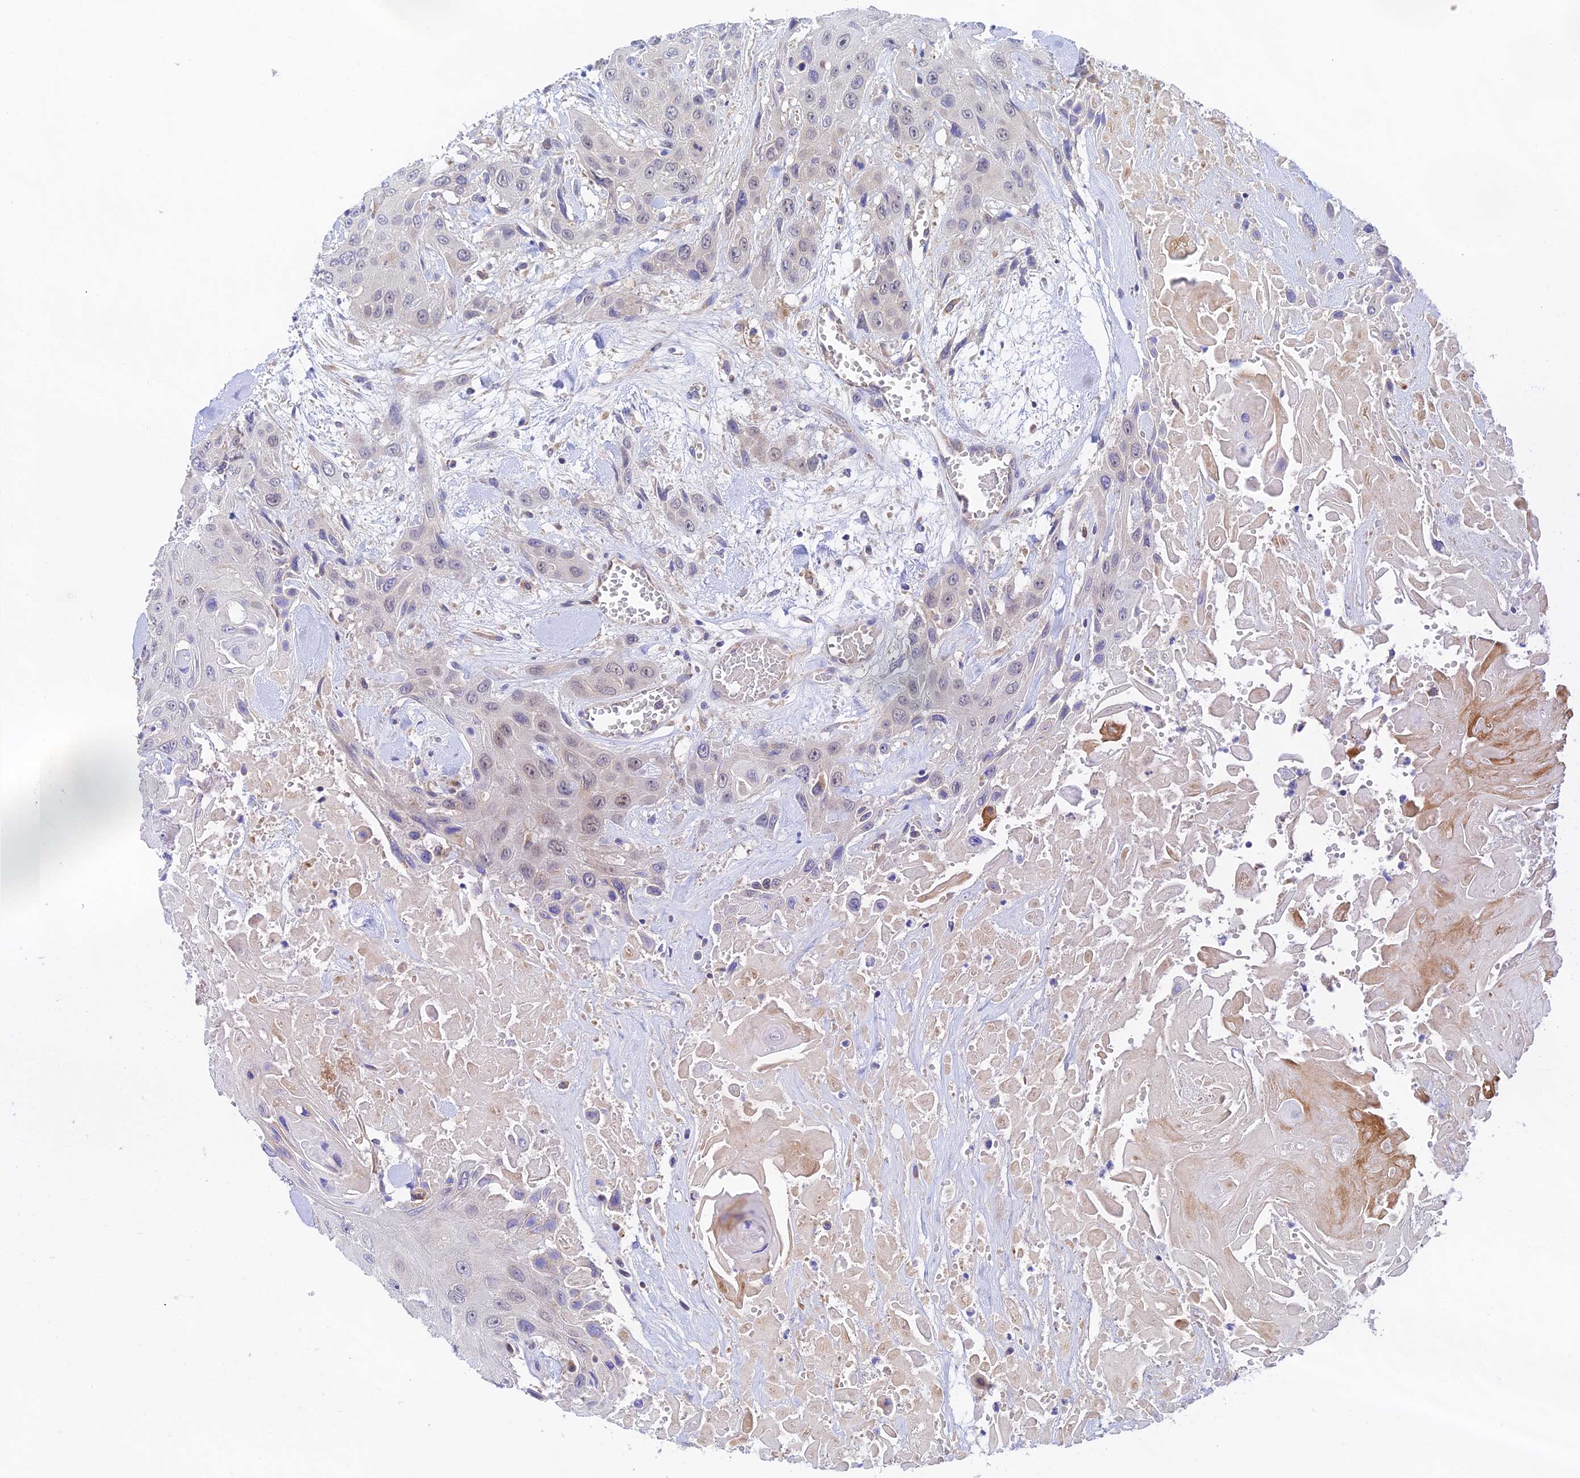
{"staining": {"intensity": "negative", "quantity": "none", "location": "none"}, "tissue": "head and neck cancer", "cell_type": "Tumor cells", "image_type": "cancer", "snomed": [{"axis": "morphology", "description": "Squamous cell carcinoma, NOS"}, {"axis": "topography", "description": "Head-Neck"}], "caption": "High power microscopy micrograph of an immunohistochemistry (IHC) histopathology image of head and neck cancer (squamous cell carcinoma), revealing no significant positivity in tumor cells.", "gene": "RANBP6", "patient": {"sex": "male", "age": 81}}